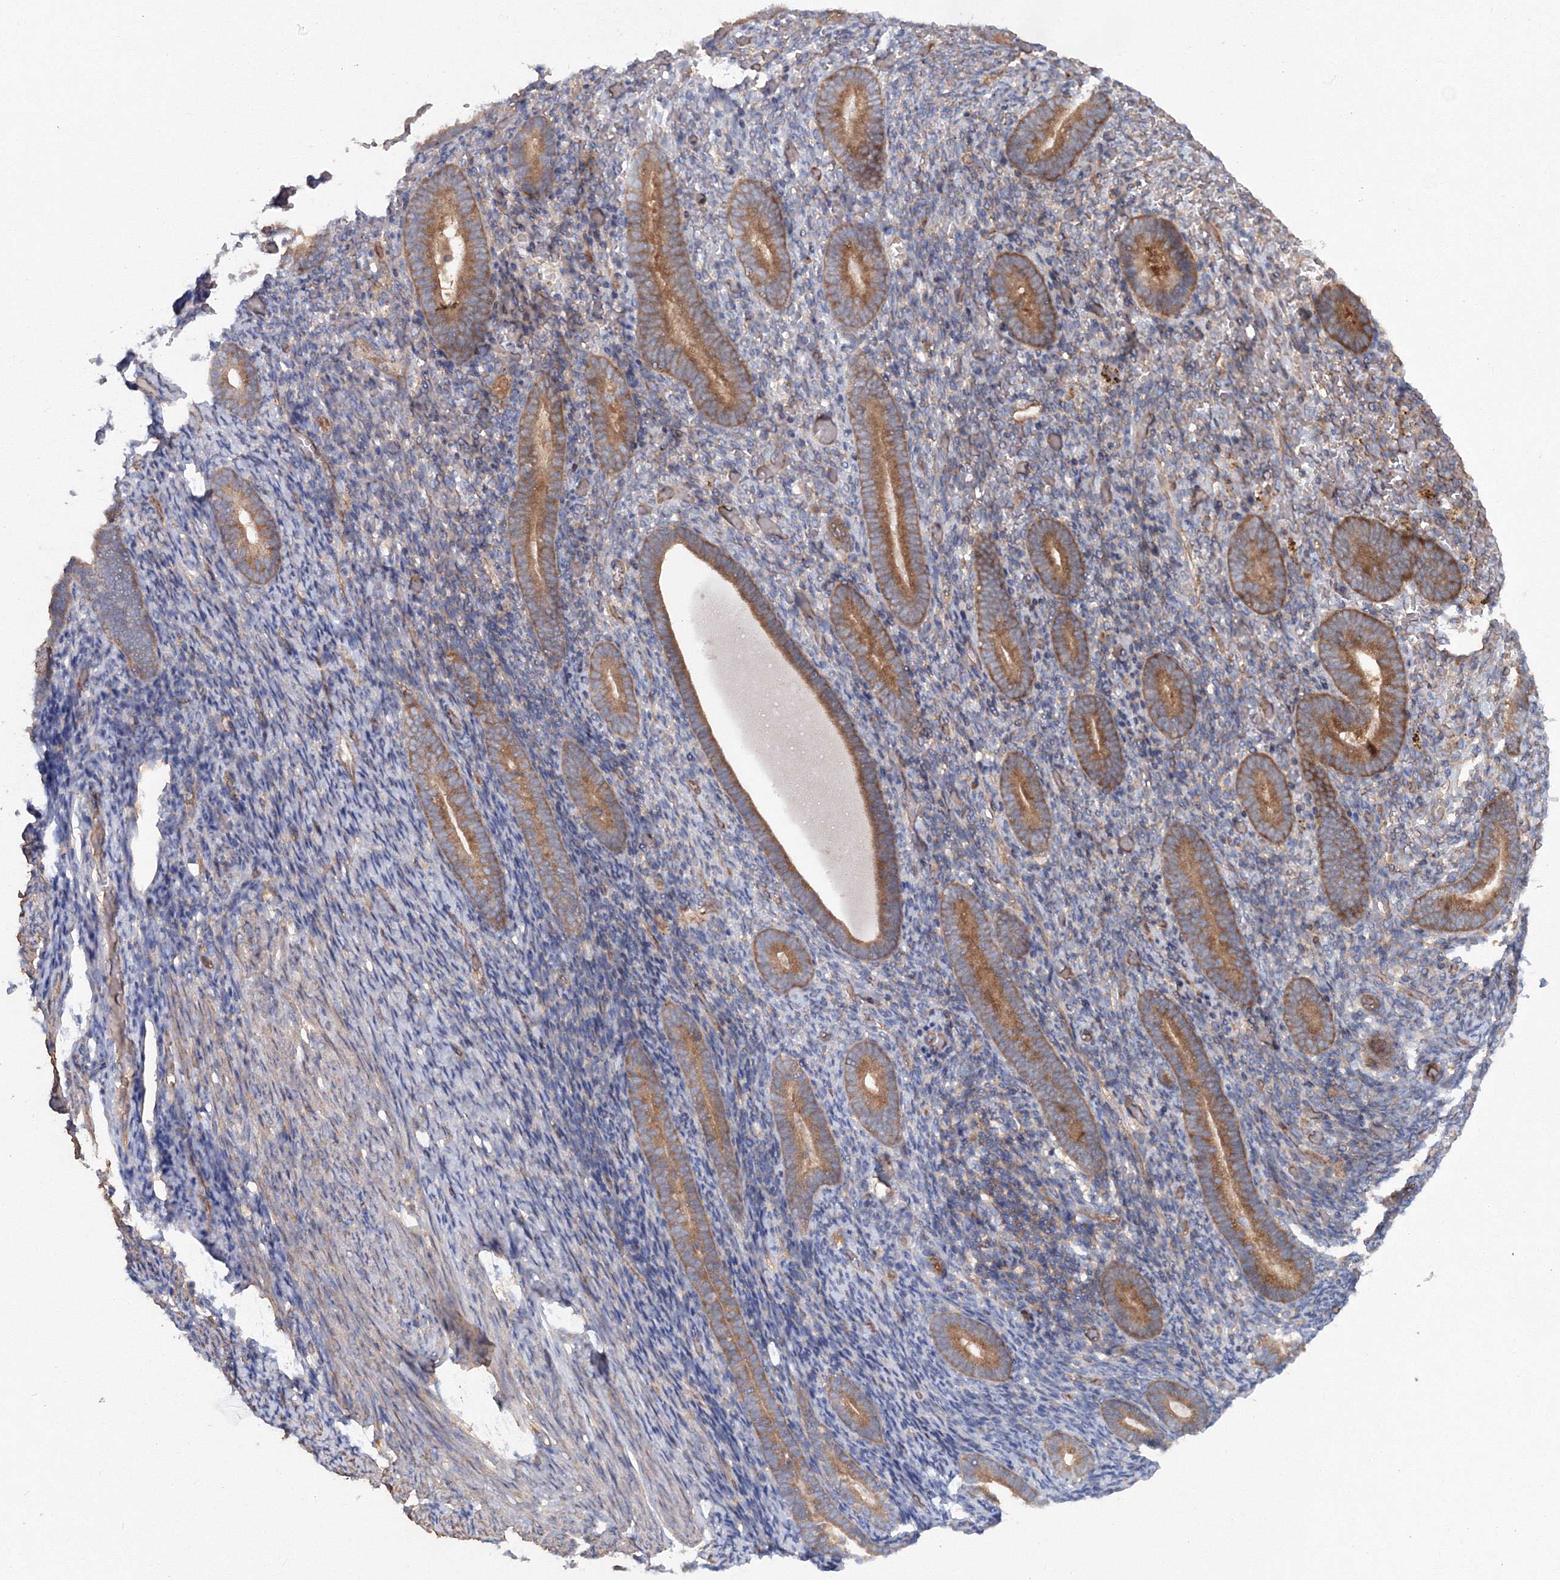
{"staining": {"intensity": "negative", "quantity": "none", "location": "none"}, "tissue": "endometrium", "cell_type": "Cells in endometrial stroma", "image_type": "normal", "snomed": [{"axis": "morphology", "description": "Normal tissue, NOS"}, {"axis": "topography", "description": "Endometrium"}], "caption": "IHC photomicrograph of benign endometrium: human endometrium stained with DAB shows no significant protein expression in cells in endometrial stroma.", "gene": "EXOC1", "patient": {"sex": "female", "age": 51}}